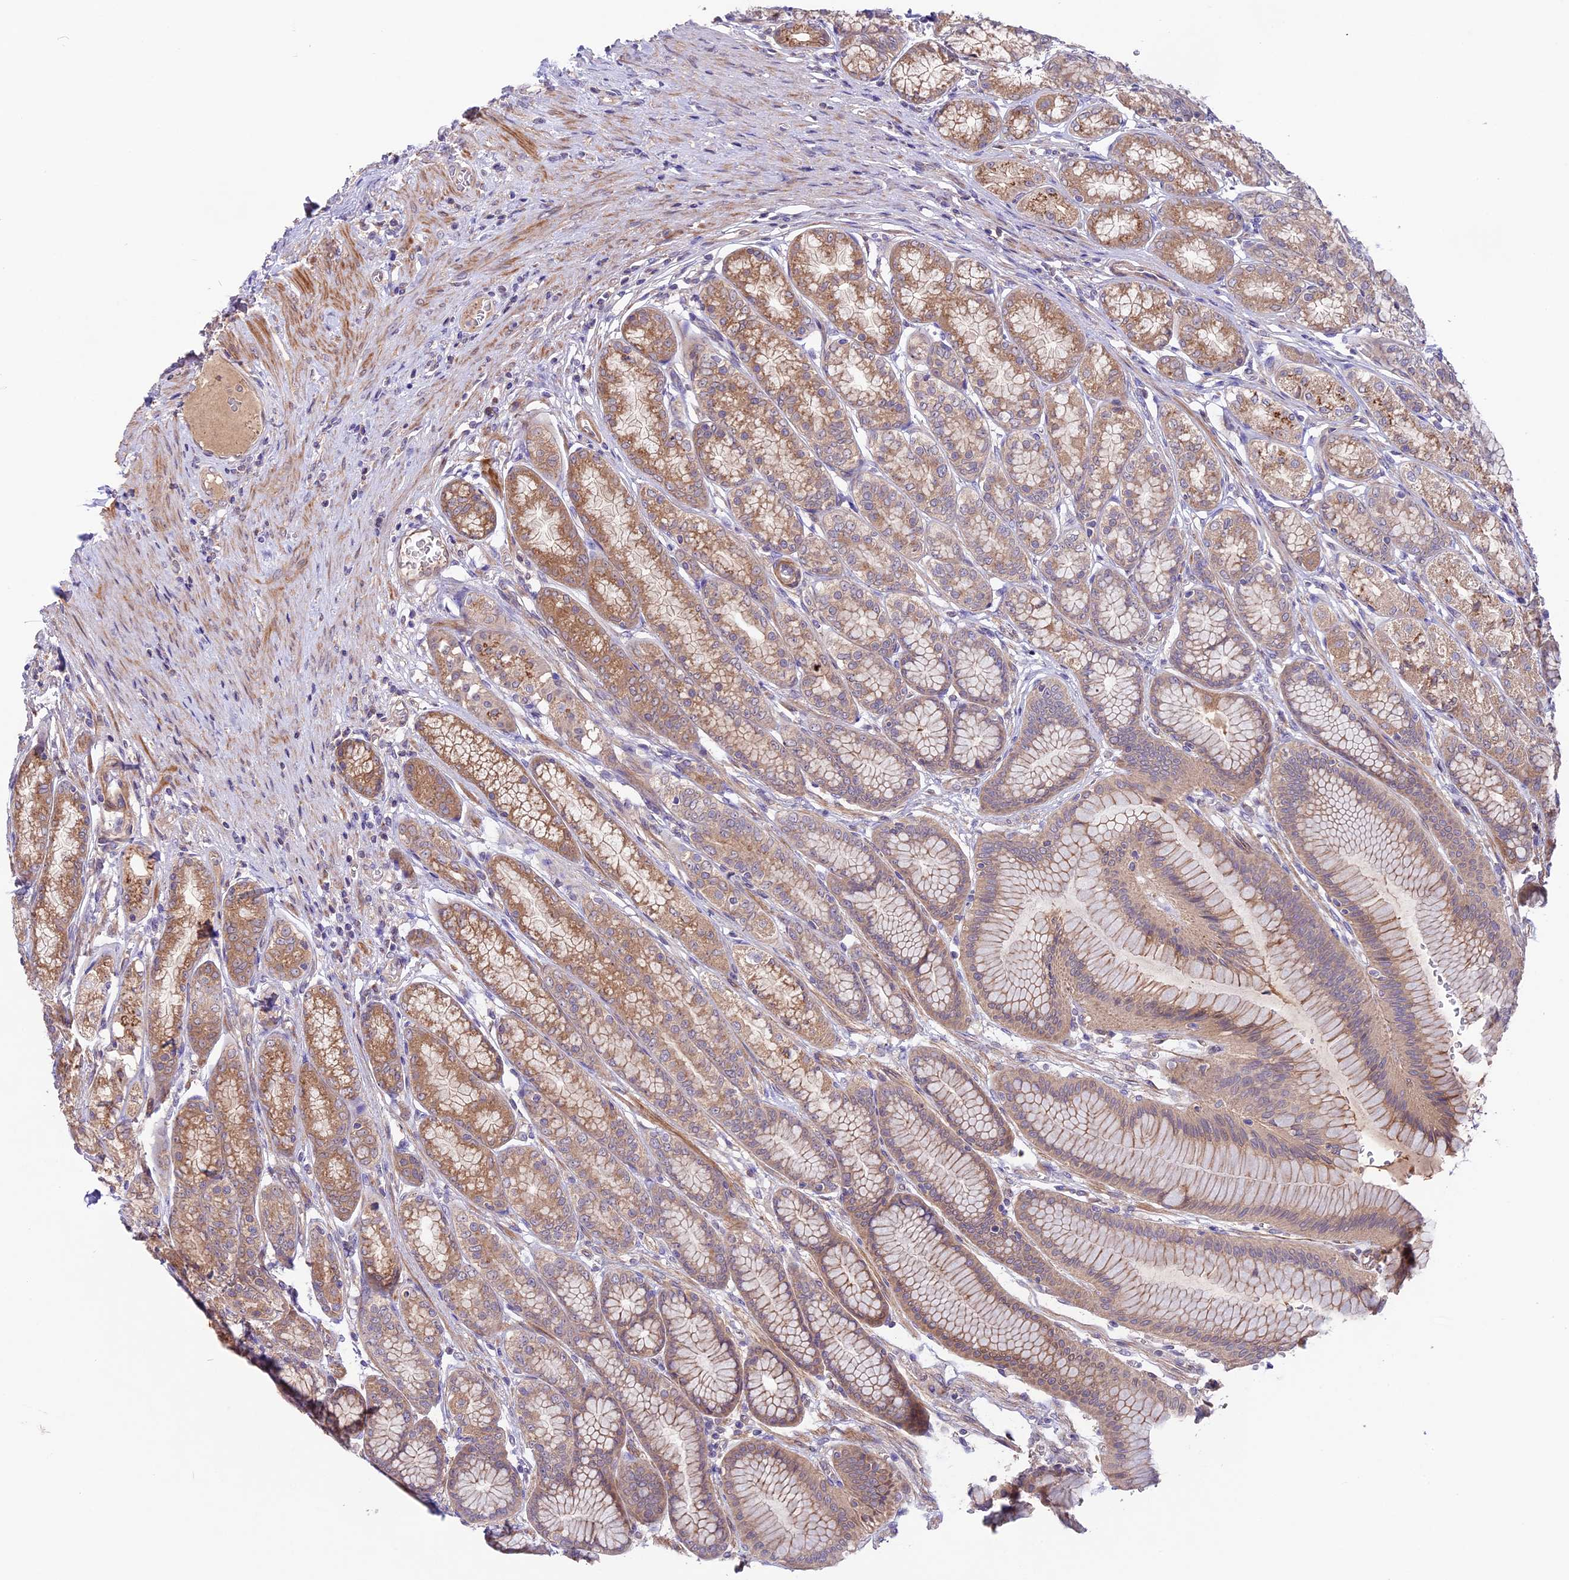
{"staining": {"intensity": "moderate", "quantity": ">75%", "location": "cytoplasmic/membranous"}, "tissue": "stomach", "cell_type": "Glandular cells", "image_type": "normal", "snomed": [{"axis": "morphology", "description": "Normal tissue, NOS"}, {"axis": "morphology", "description": "Adenocarcinoma, NOS"}, {"axis": "morphology", "description": "Adenocarcinoma, High grade"}, {"axis": "topography", "description": "Stomach, upper"}, {"axis": "topography", "description": "Stomach"}], "caption": "Immunohistochemistry (DAB (3,3'-diaminobenzidine)) staining of unremarkable human stomach demonstrates moderate cytoplasmic/membranous protein expression in about >75% of glandular cells. (DAB (3,3'-diaminobenzidine) IHC, brown staining for protein, blue staining for nuclei).", "gene": "COG8", "patient": {"sex": "female", "age": 65}}